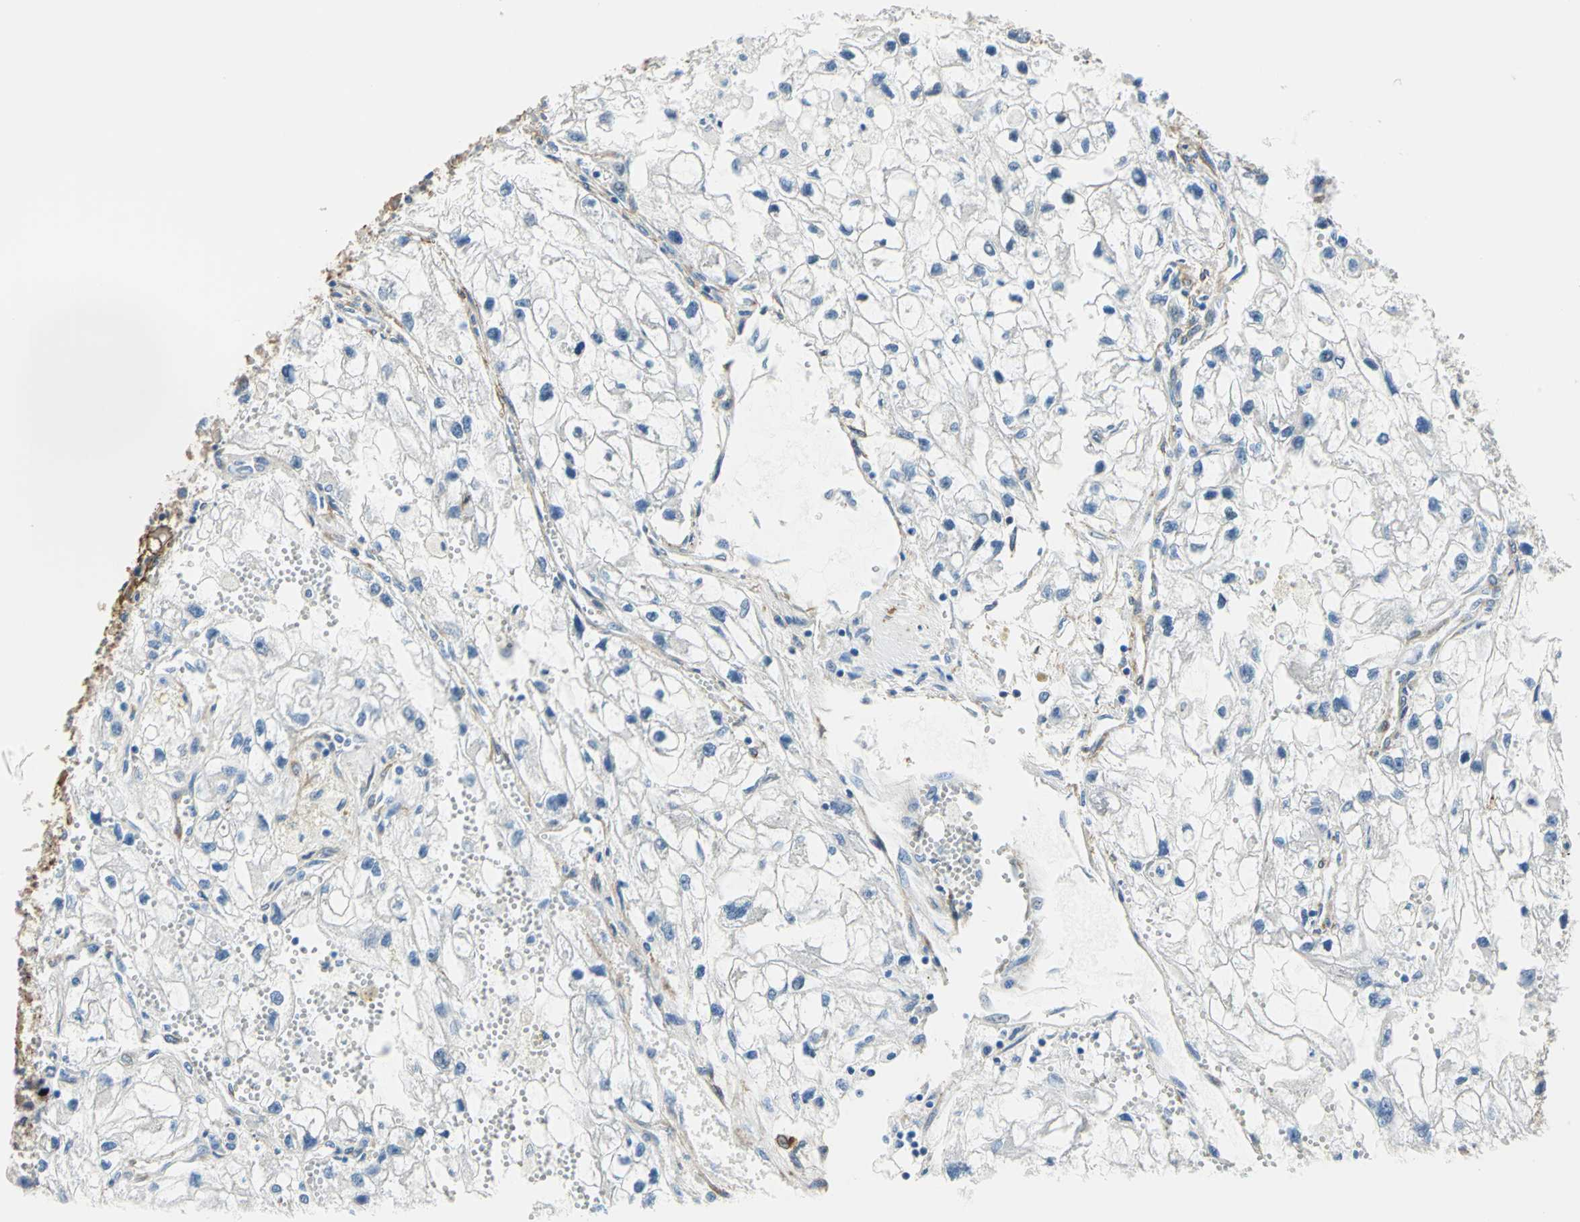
{"staining": {"intensity": "negative", "quantity": "none", "location": "none"}, "tissue": "renal cancer", "cell_type": "Tumor cells", "image_type": "cancer", "snomed": [{"axis": "morphology", "description": "Adenocarcinoma, NOS"}, {"axis": "topography", "description": "Kidney"}], "caption": "Immunohistochemical staining of adenocarcinoma (renal) reveals no significant expression in tumor cells. (Immunohistochemistry, brightfield microscopy, high magnification).", "gene": "AKAP12", "patient": {"sex": "female", "age": 70}}